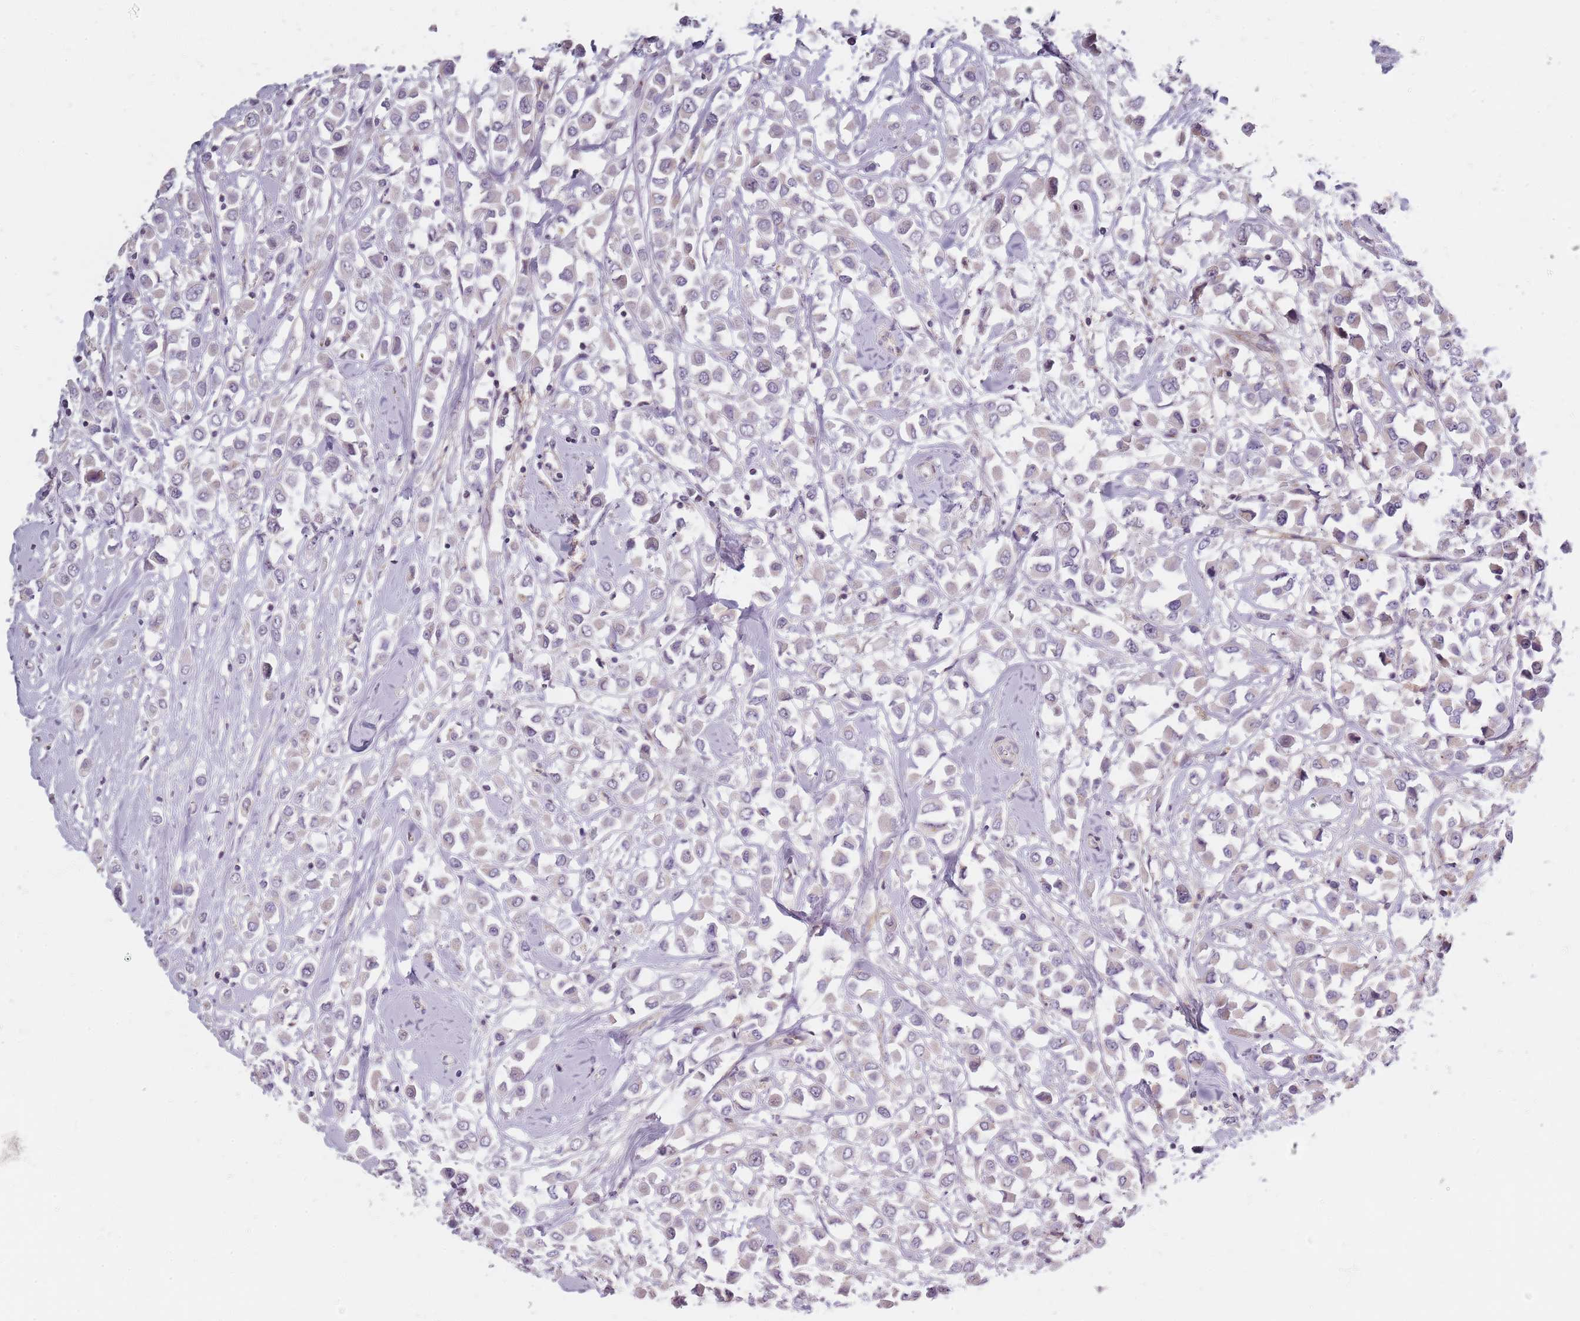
{"staining": {"intensity": "negative", "quantity": "none", "location": "none"}, "tissue": "breast cancer", "cell_type": "Tumor cells", "image_type": "cancer", "snomed": [{"axis": "morphology", "description": "Duct carcinoma"}, {"axis": "topography", "description": "Breast"}], "caption": "Tumor cells are negative for brown protein staining in breast infiltrating ductal carcinoma. (DAB immunohistochemistry (IHC), high magnification).", "gene": "SYNGR3", "patient": {"sex": "female", "age": 87}}